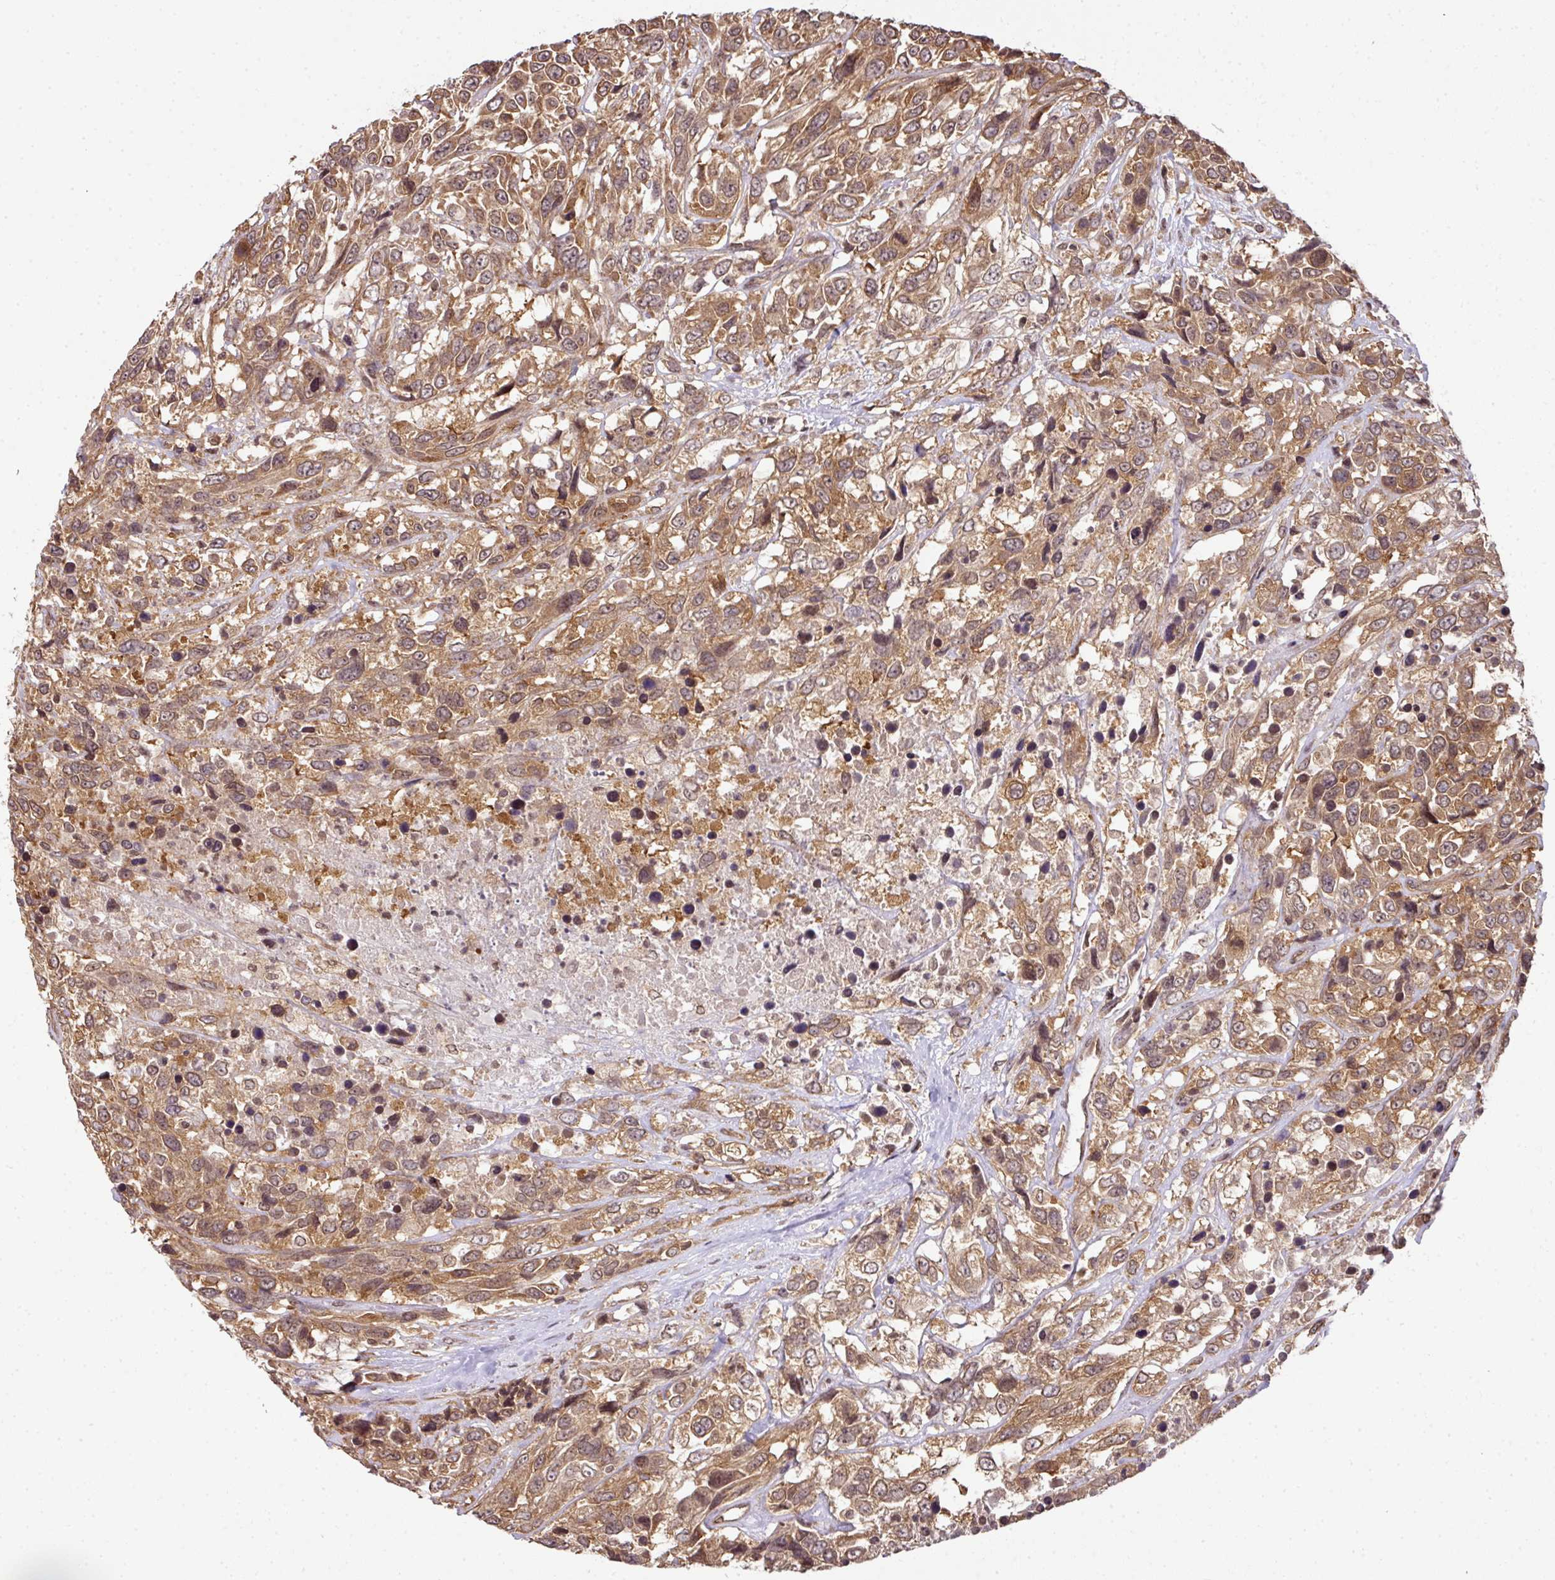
{"staining": {"intensity": "moderate", "quantity": ">75%", "location": "cytoplasmic/membranous"}, "tissue": "urothelial cancer", "cell_type": "Tumor cells", "image_type": "cancer", "snomed": [{"axis": "morphology", "description": "Urothelial carcinoma, High grade"}, {"axis": "topography", "description": "Urinary bladder"}], "caption": "Protein staining demonstrates moderate cytoplasmic/membranous staining in approximately >75% of tumor cells in urothelial cancer.", "gene": "ANKRD18A", "patient": {"sex": "female", "age": 70}}